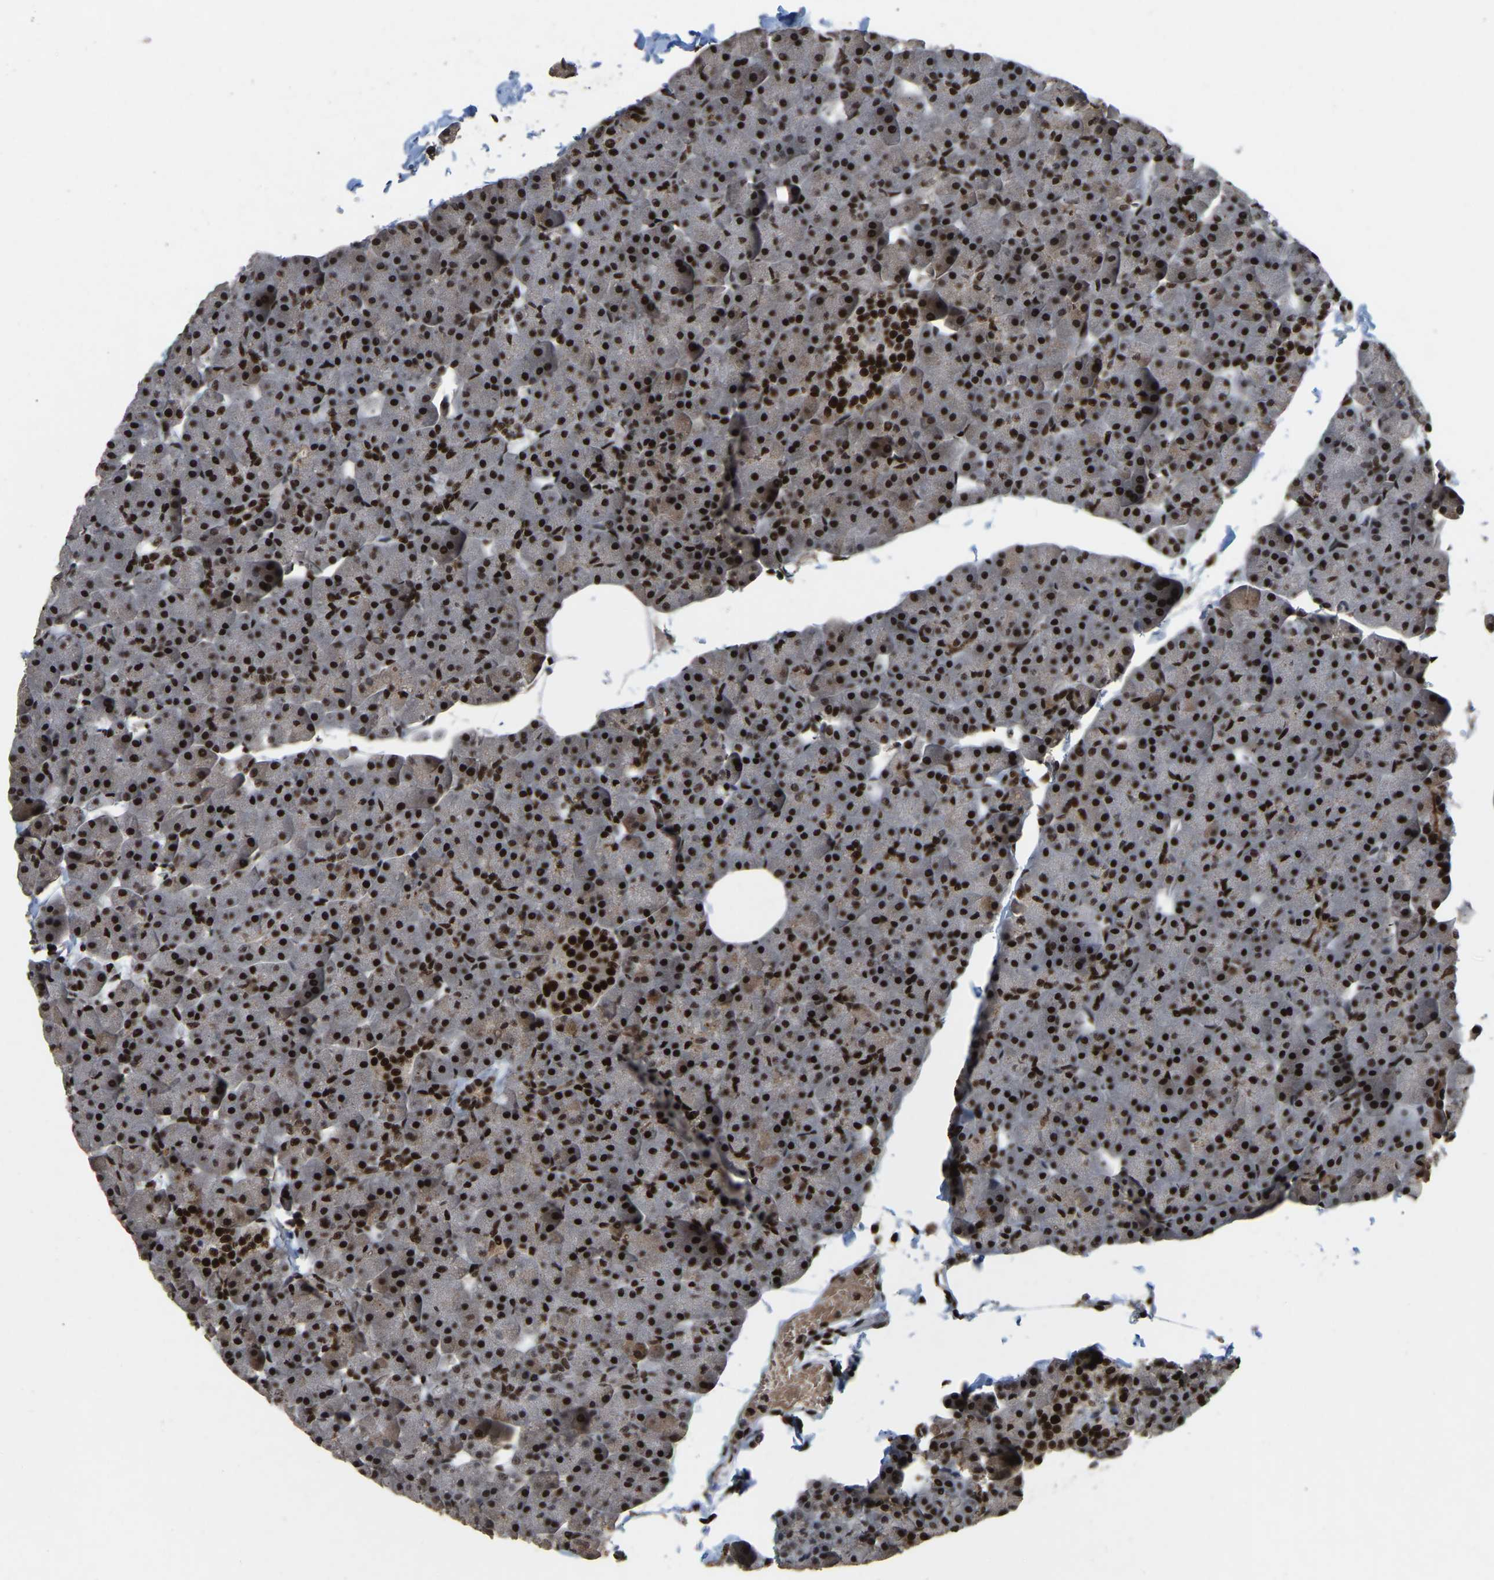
{"staining": {"intensity": "strong", "quantity": ">75%", "location": "nuclear"}, "tissue": "pancreas", "cell_type": "Exocrine glandular cells", "image_type": "normal", "snomed": [{"axis": "morphology", "description": "Normal tissue, NOS"}, {"axis": "topography", "description": "Pancreas"}], "caption": "Protein expression analysis of benign human pancreas reveals strong nuclear expression in approximately >75% of exocrine glandular cells. (DAB (3,3'-diaminobenzidine) IHC, brown staining for protein, blue staining for nuclei).", "gene": "TBL1XR1", "patient": {"sex": "male", "age": 35}}